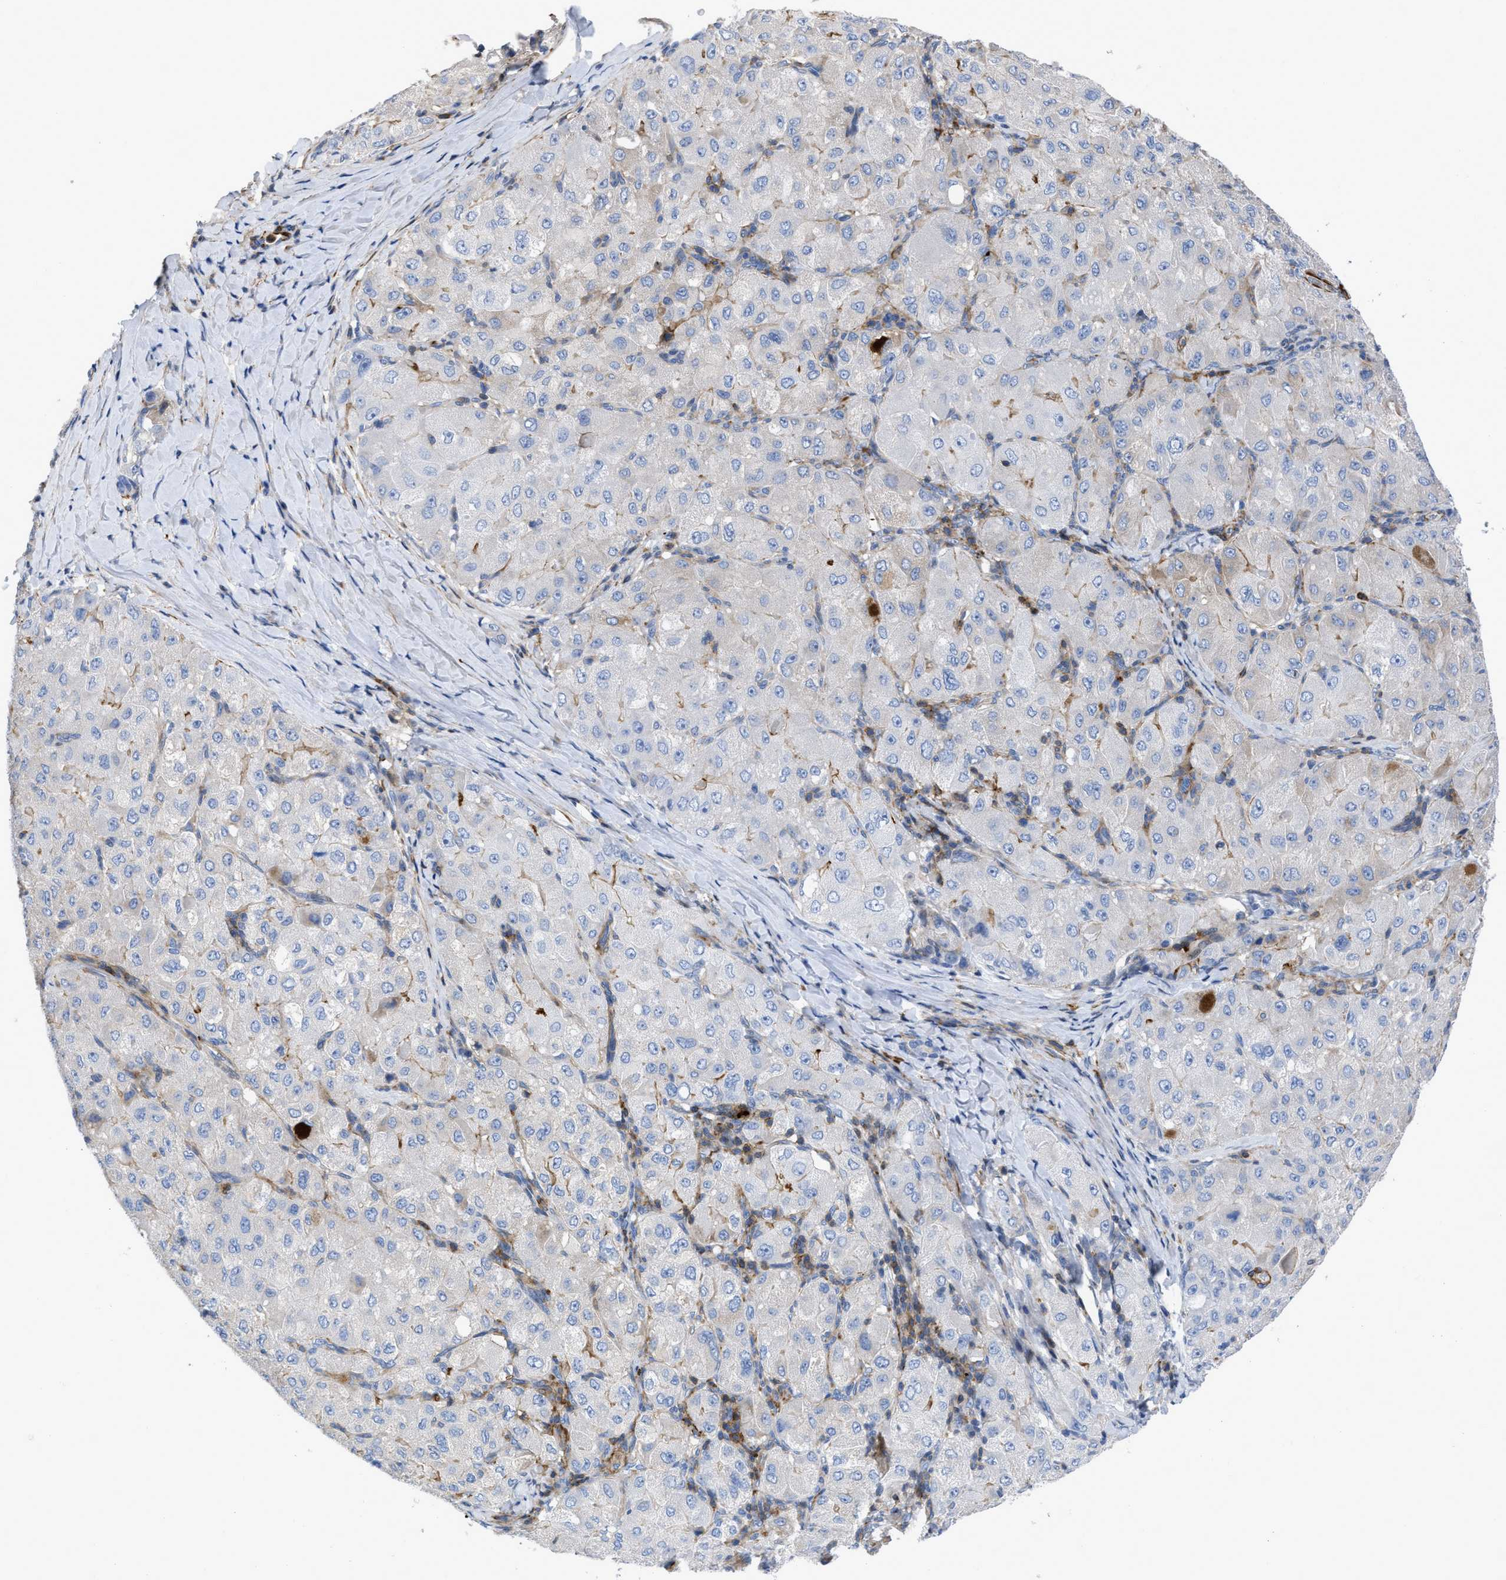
{"staining": {"intensity": "weak", "quantity": "<25%", "location": "cytoplasmic/membranous"}, "tissue": "liver cancer", "cell_type": "Tumor cells", "image_type": "cancer", "snomed": [{"axis": "morphology", "description": "Carcinoma, Hepatocellular, NOS"}, {"axis": "topography", "description": "Liver"}], "caption": "High magnification brightfield microscopy of liver hepatocellular carcinoma stained with DAB (3,3'-diaminobenzidine) (brown) and counterstained with hematoxylin (blue): tumor cells show no significant staining.", "gene": "PRMT2", "patient": {"sex": "male", "age": 80}}